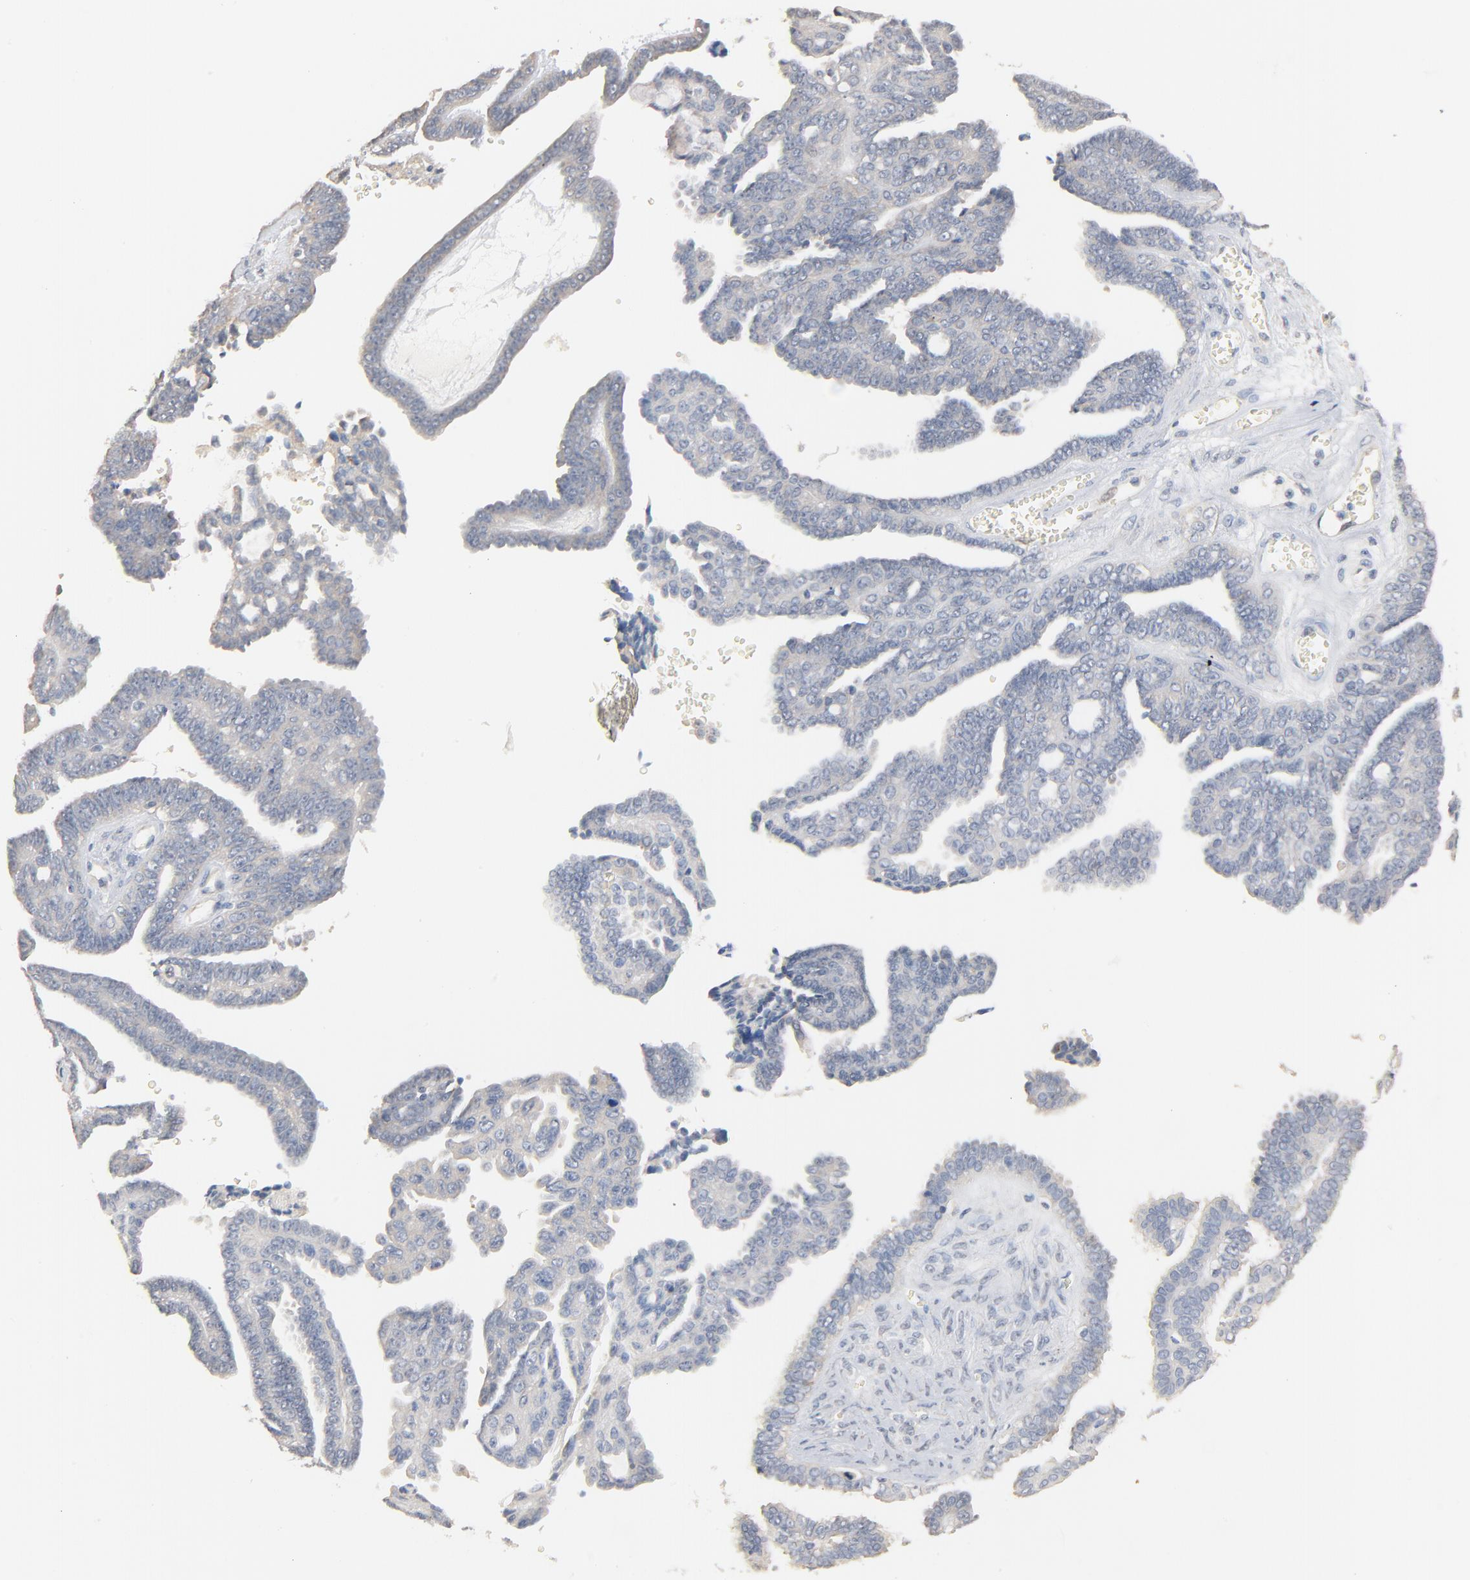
{"staining": {"intensity": "negative", "quantity": "none", "location": "none"}, "tissue": "ovarian cancer", "cell_type": "Tumor cells", "image_type": "cancer", "snomed": [{"axis": "morphology", "description": "Cystadenocarcinoma, serous, NOS"}, {"axis": "topography", "description": "Ovary"}], "caption": "A histopathology image of human ovarian cancer is negative for staining in tumor cells.", "gene": "ZDHHC8", "patient": {"sex": "female", "age": 71}}